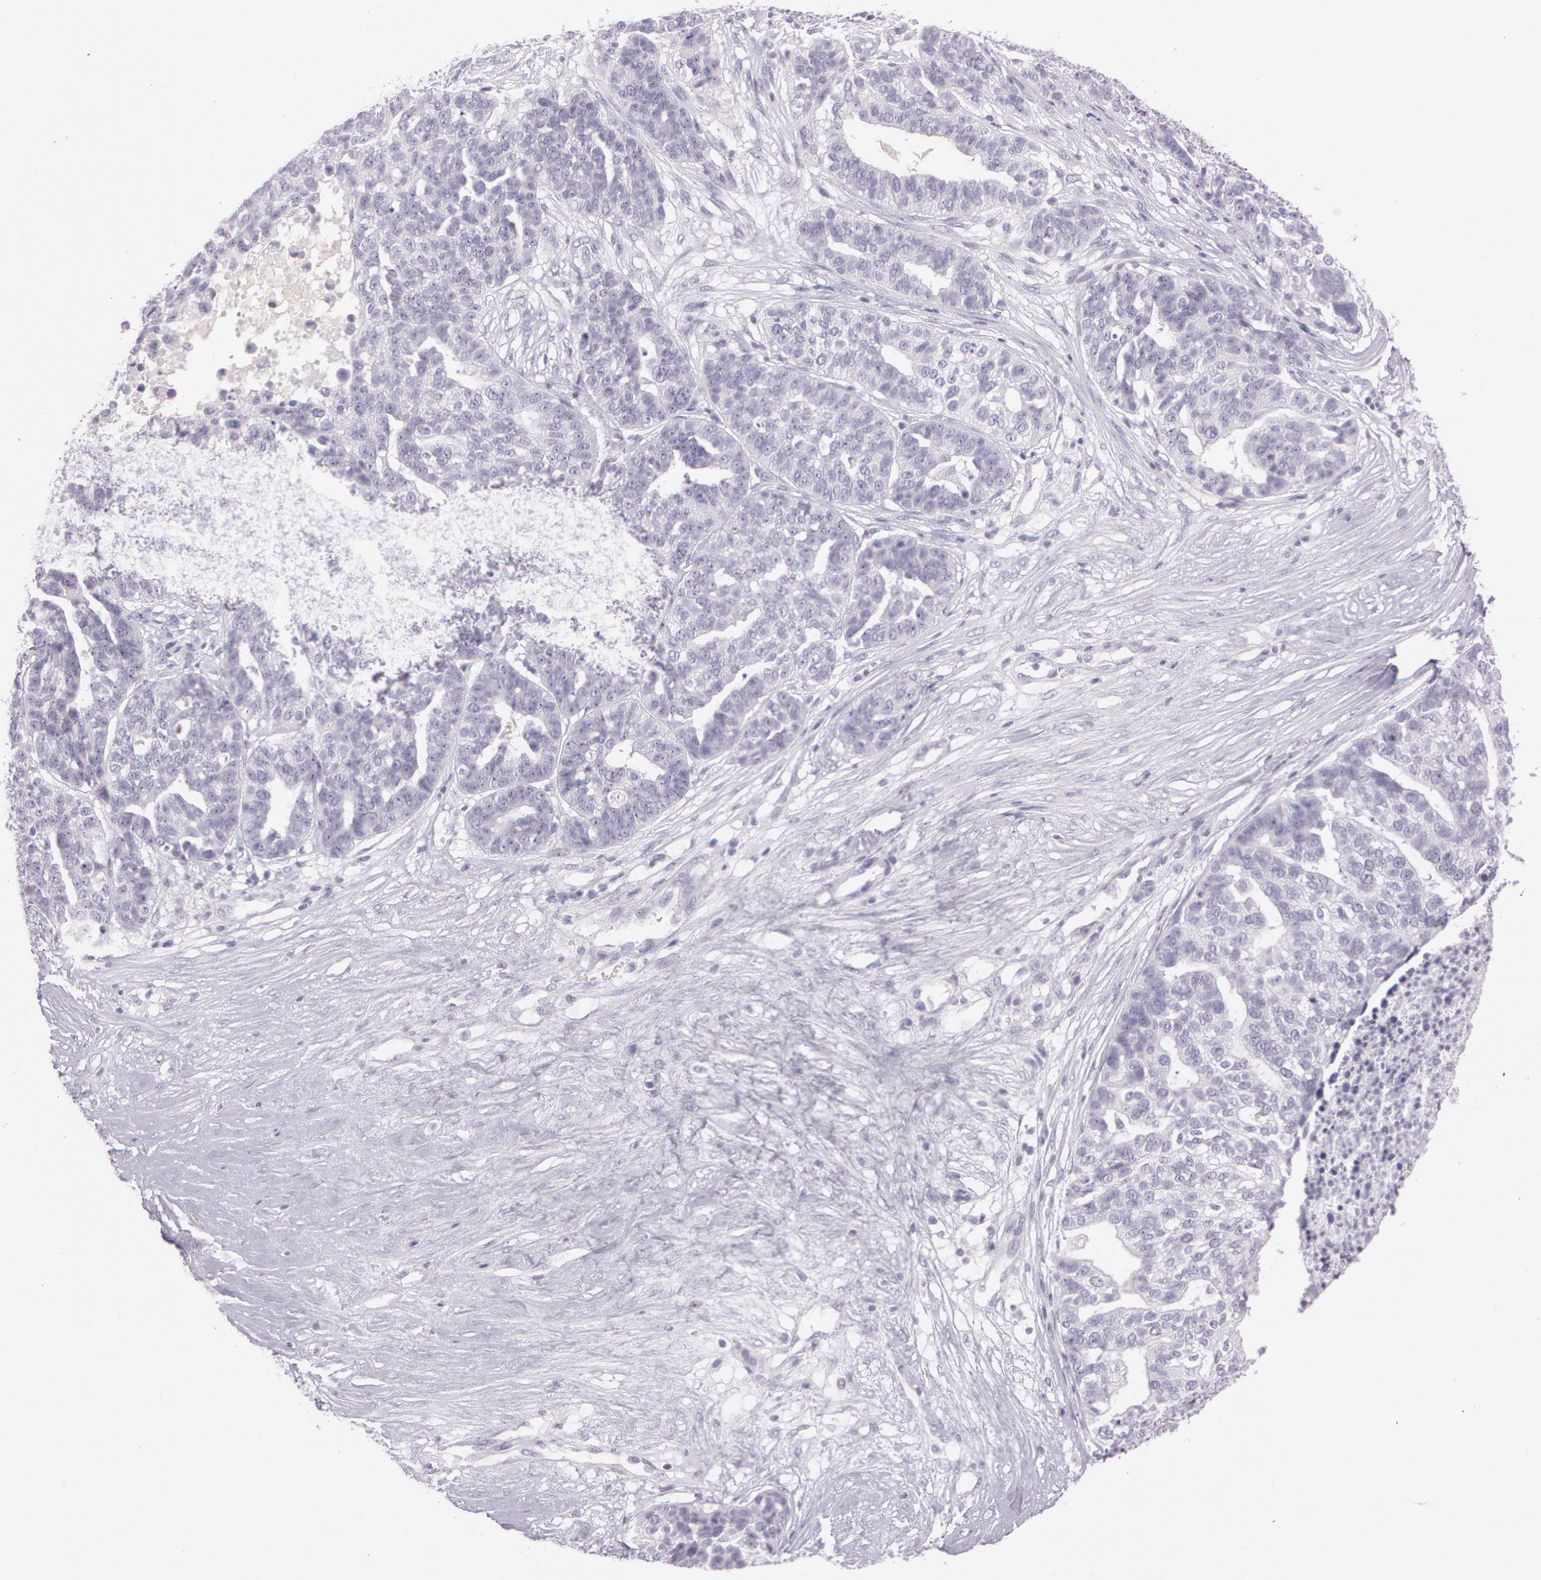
{"staining": {"intensity": "negative", "quantity": "none", "location": "none"}, "tissue": "ovarian cancer", "cell_type": "Tumor cells", "image_type": "cancer", "snomed": [{"axis": "morphology", "description": "Cystadenocarcinoma, serous, NOS"}, {"axis": "topography", "description": "Ovary"}], "caption": "High magnification brightfield microscopy of serous cystadenocarcinoma (ovarian) stained with DAB (3,3'-diaminobenzidine) (brown) and counterstained with hematoxylin (blue): tumor cells show no significant expression.", "gene": "OTC", "patient": {"sex": "female", "age": 59}}